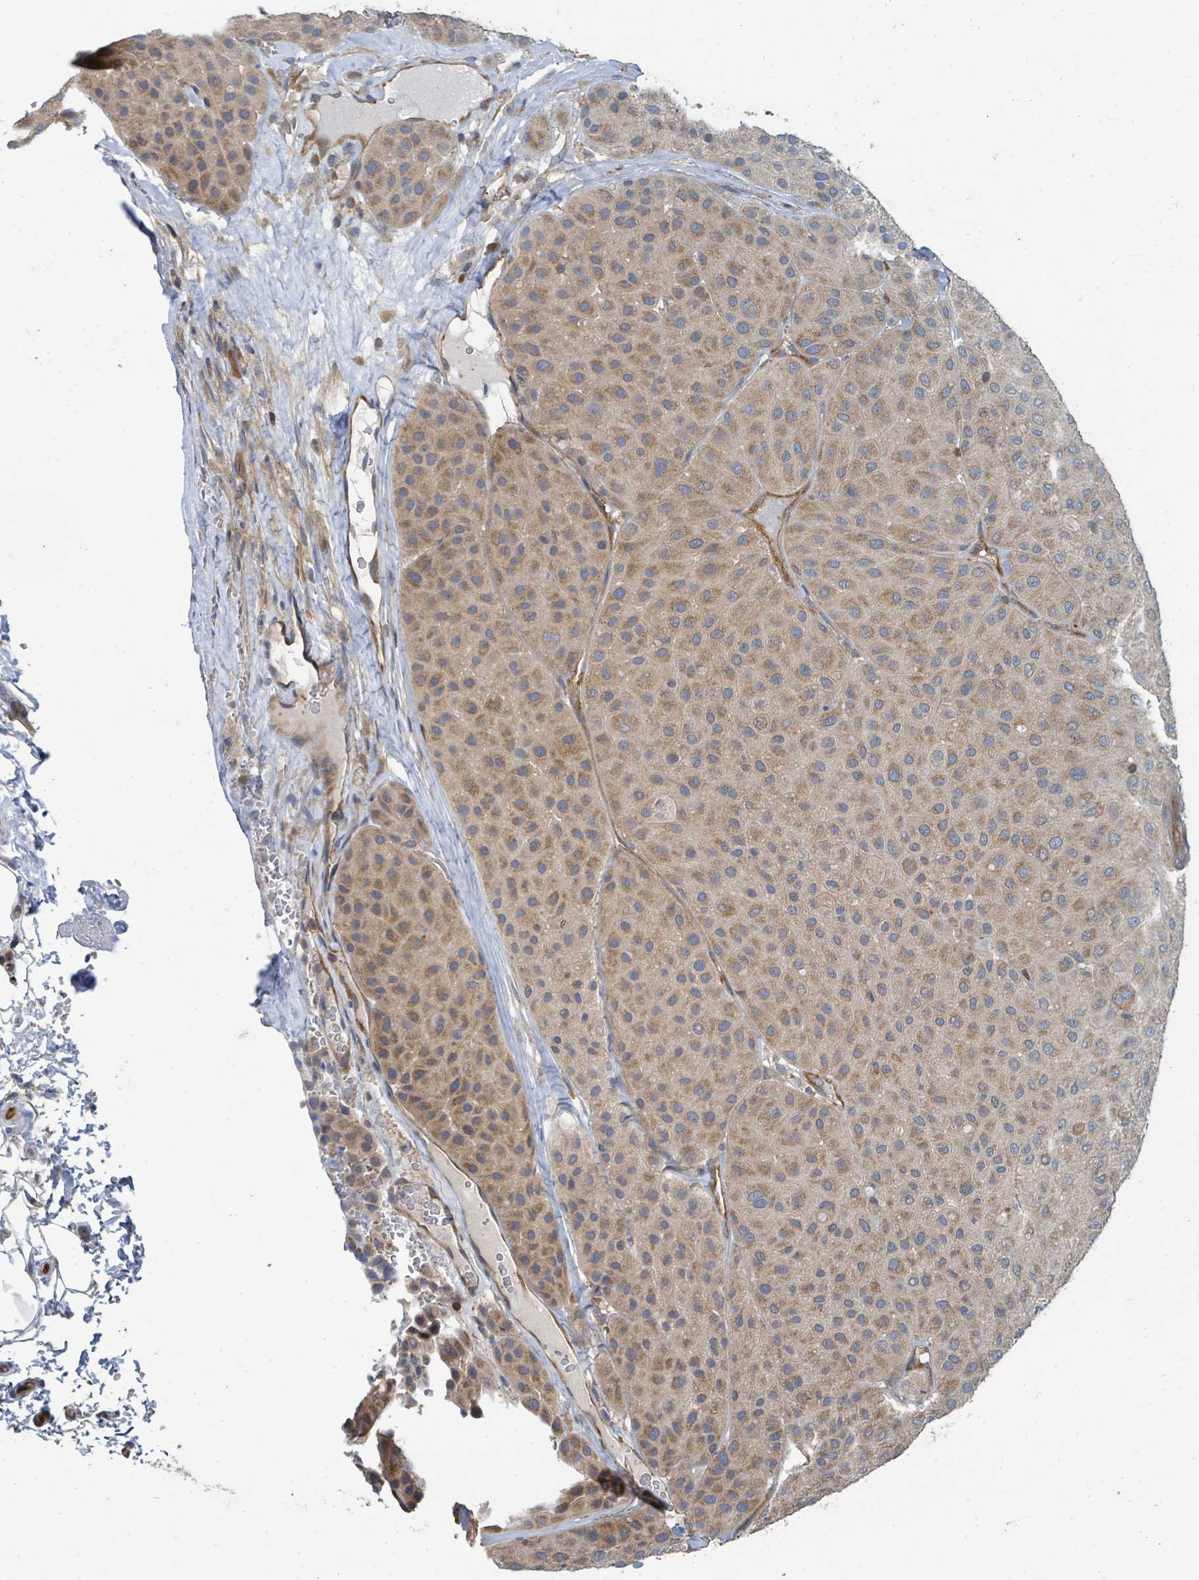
{"staining": {"intensity": "moderate", "quantity": ">75%", "location": "cytoplasmic/membranous"}, "tissue": "melanoma", "cell_type": "Tumor cells", "image_type": "cancer", "snomed": [{"axis": "morphology", "description": "Malignant melanoma, Metastatic site"}, {"axis": "topography", "description": "Smooth muscle"}], "caption": "A brown stain highlights moderate cytoplasmic/membranous expression of a protein in malignant melanoma (metastatic site) tumor cells.", "gene": "BOLA2B", "patient": {"sex": "male", "age": 41}}